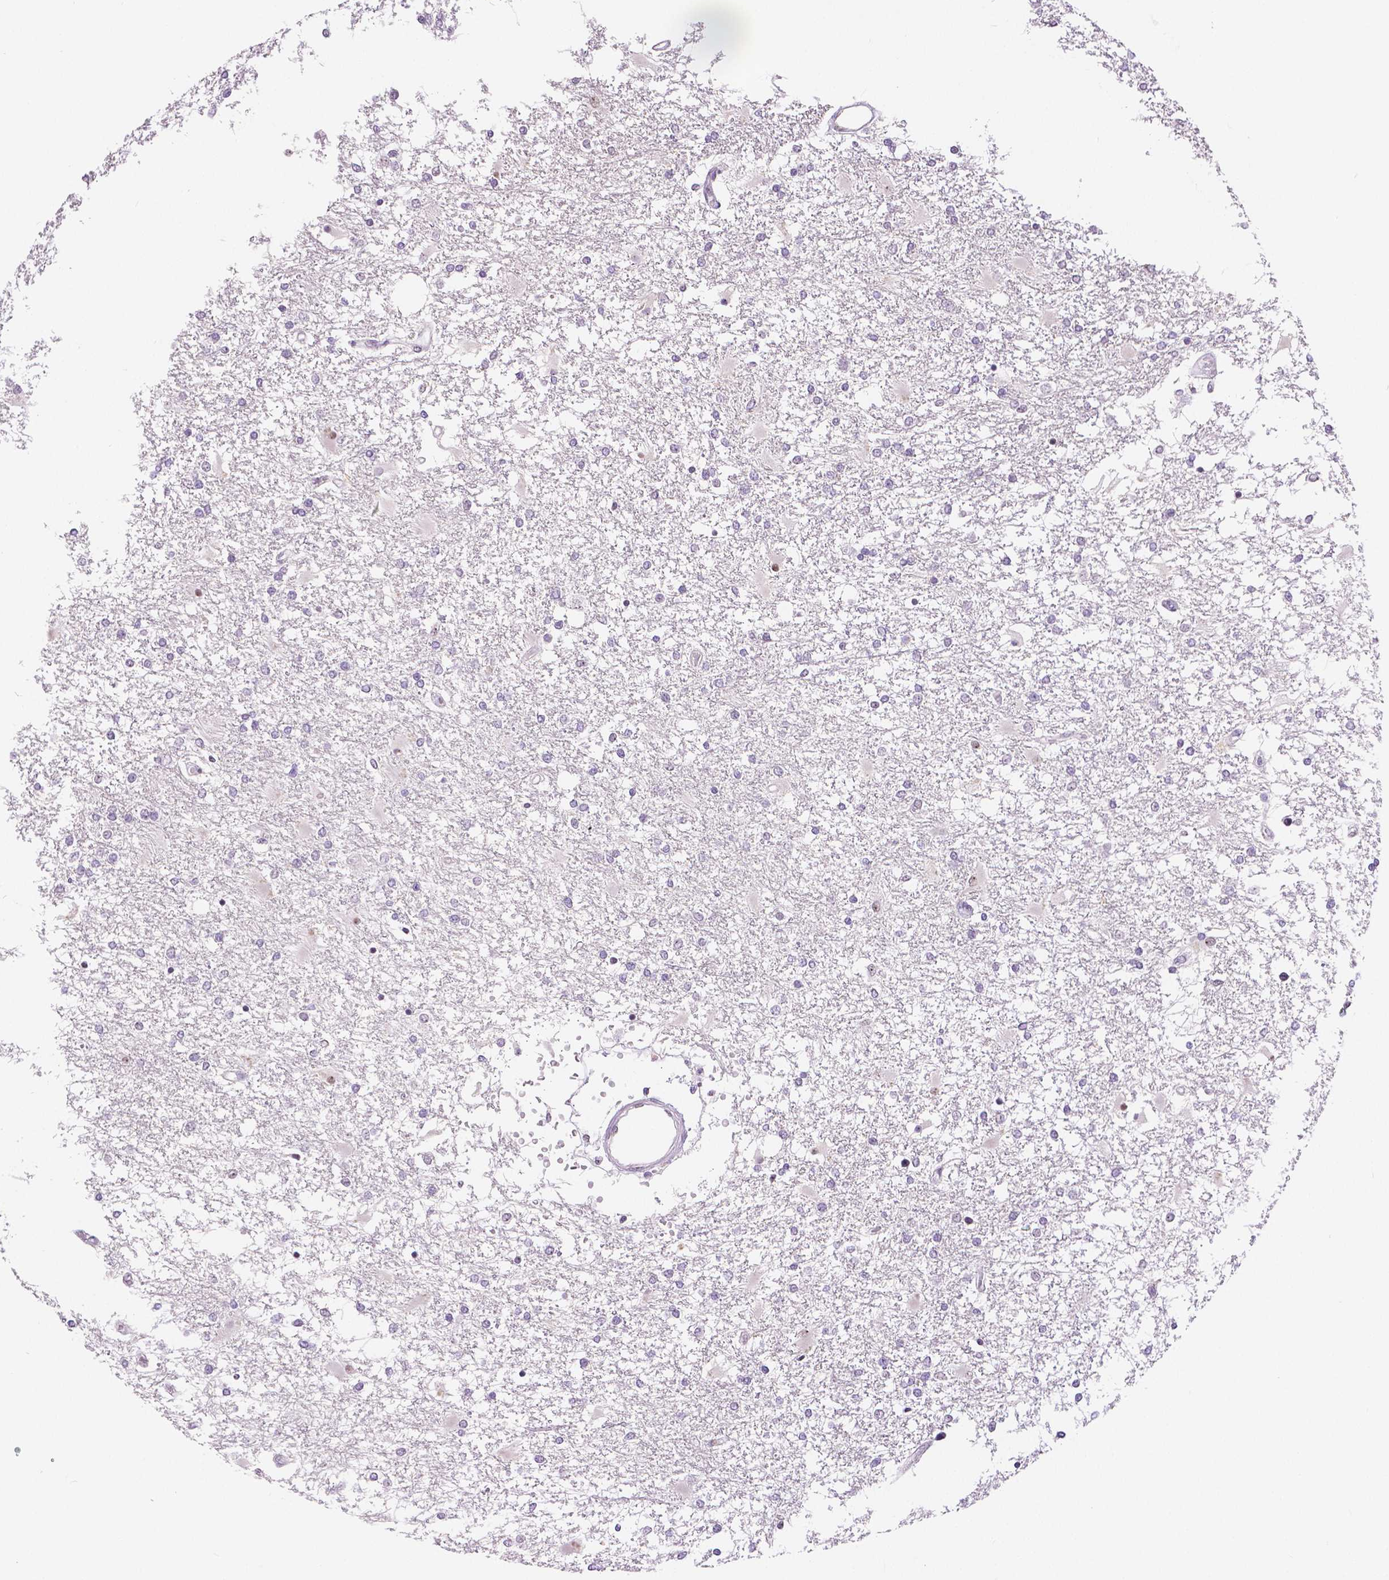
{"staining": {"intensity": "negative", "quantity": "none", "location": "none"}, "tissue": "glioma", "cell_type": "Tumor cells", "image_type": "cancer", "snomed": [{"axis": "morphology", "description": "Glioma, malignant, High grade"}, {"axis": "topography", "description": "Cerebral cortex"}], "caption": "Malignant high-grade glioma stained for a protein using immunohistochemistry reveals no positivity tumor cells.", "gene": "NHP2", "patient": {"sex": "male", "age": 79}}